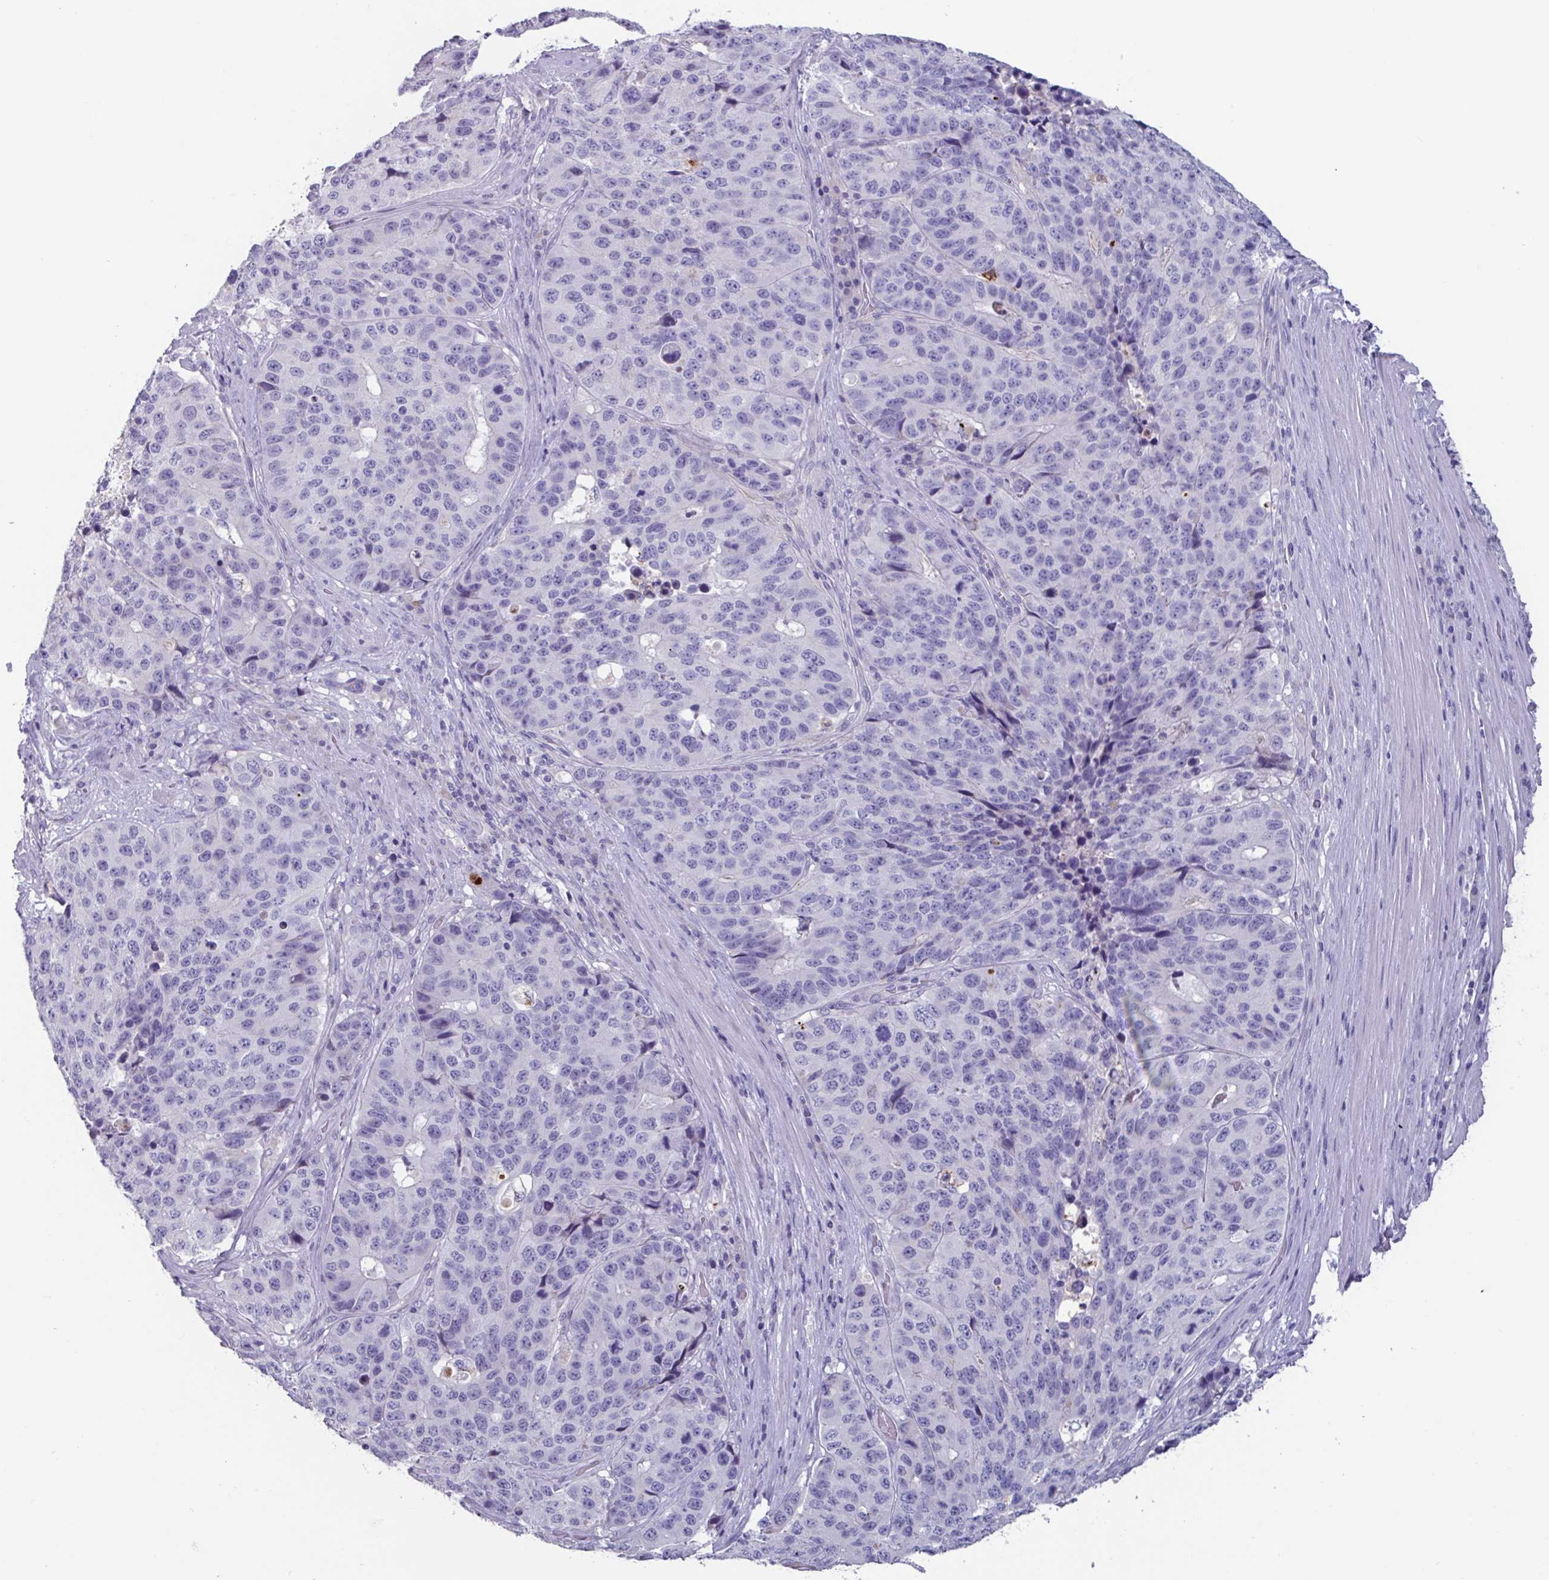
{"staining": {"intensity": "negative", "quantity": "none", "location": "none"}, "tissue": "stomach cancer", "cell_type": "Tumor cells", "image_type": "cancer", "snomed": [{"axis": "morphology", "description": "Adenocarcinoma, NOS"}, {"axis": "topography", "description": "Stomach"}], "caption": "An IHC micrograph of stomach cancer is shown. There is no staining in tumor cells of stomach cancer.", "gene": "OR2T10", "patient": {"sex": "male", "age": 71}}